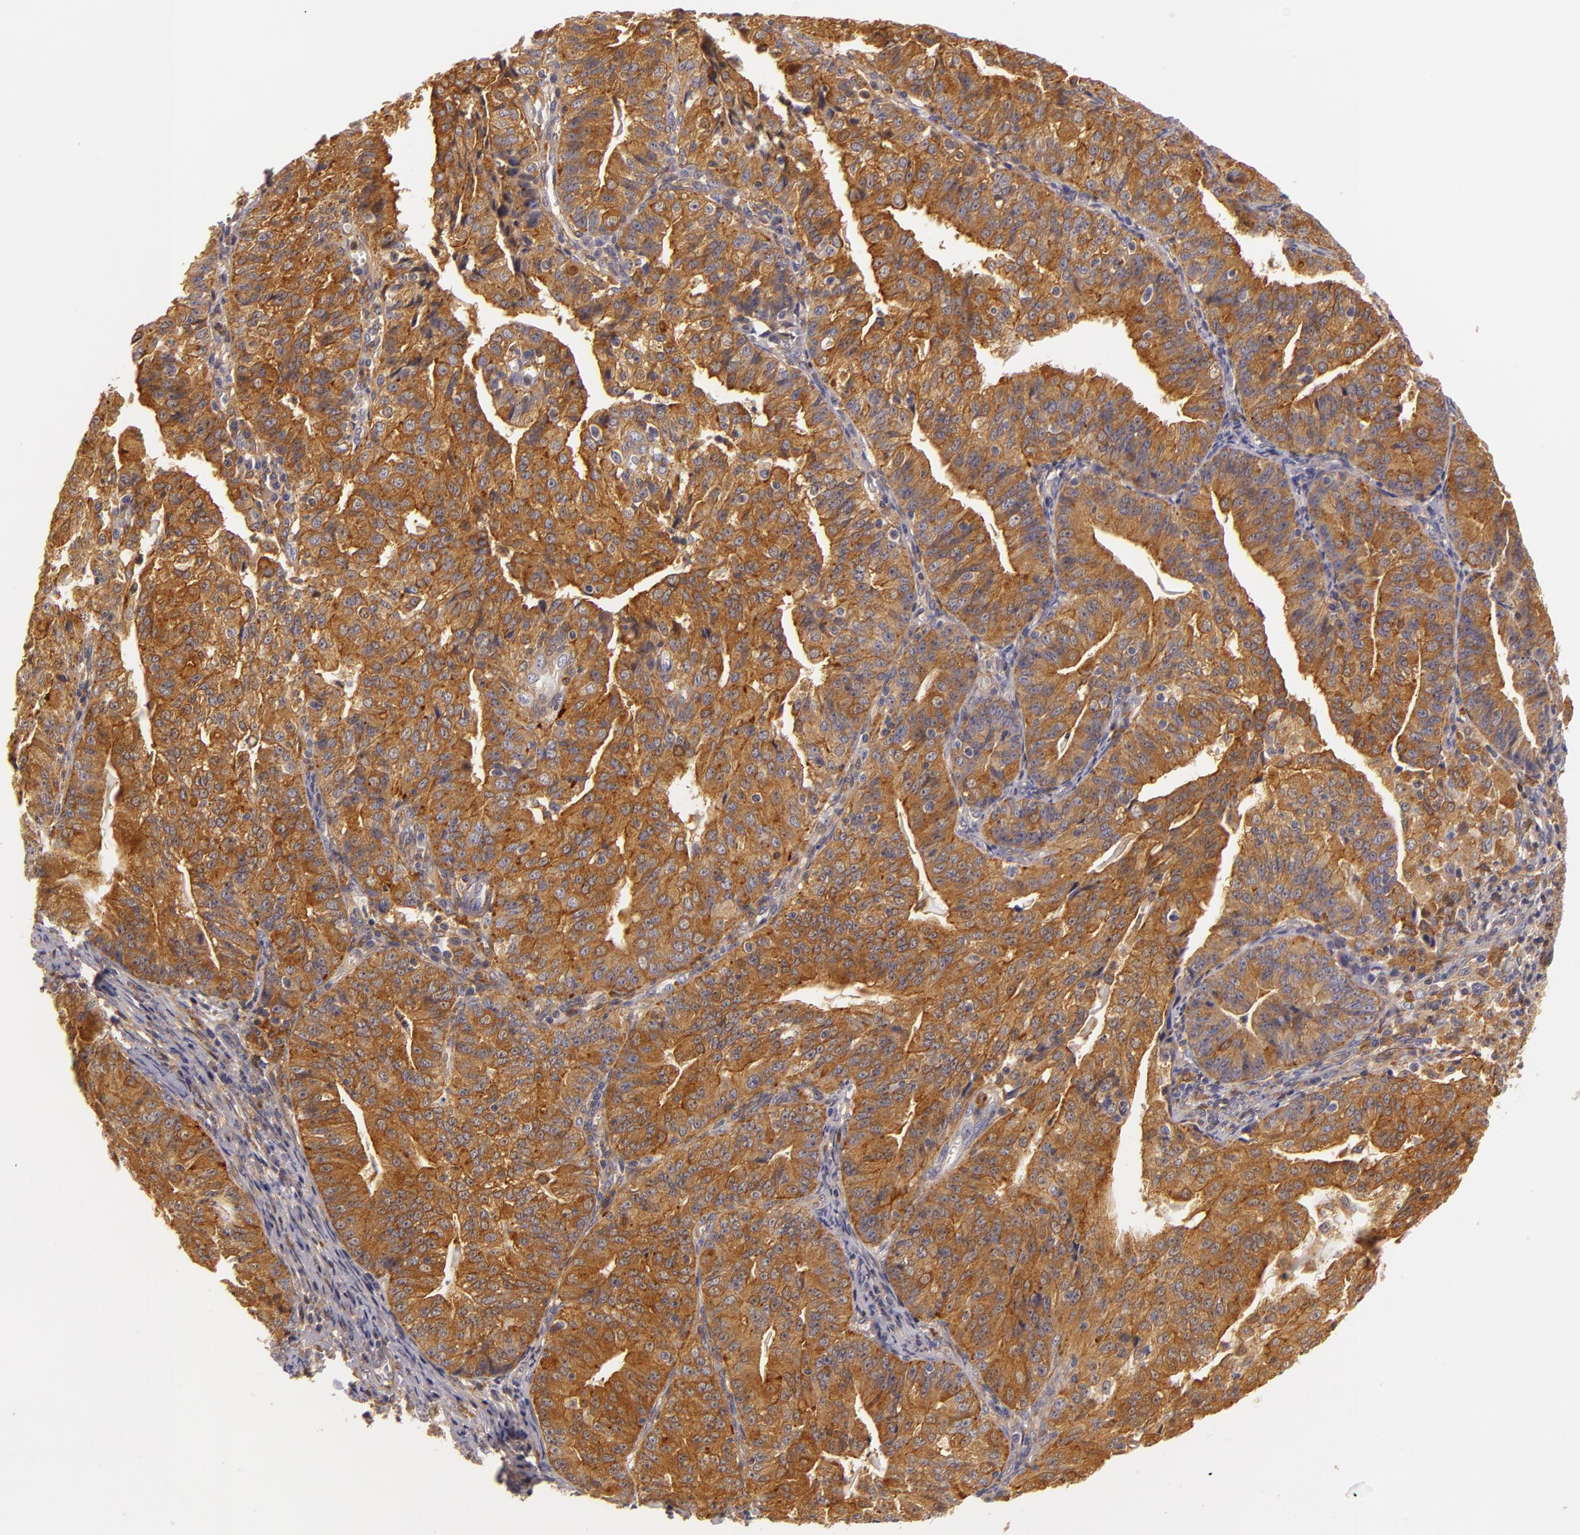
{"staining": {"intensity": "strong", "quantity": ">75%", "location": "nuclear"}, "tissue": "endometrial cancer", "cell_type": "Tumor cells", "image_type": "cancer", "snomed": [{"axis": "morphology", "description": "Adenocarcinoma, NOS"}, {"axis": "topography", "description": "Endometrium"}], "caption": "Immunohistochemical staining of human endometrial cancer shows high levels of strong nuclear protein positivity in about >75% of tumor cells.", "gene": "TOM1", "patient": {"sex": "female", "age": 56}}